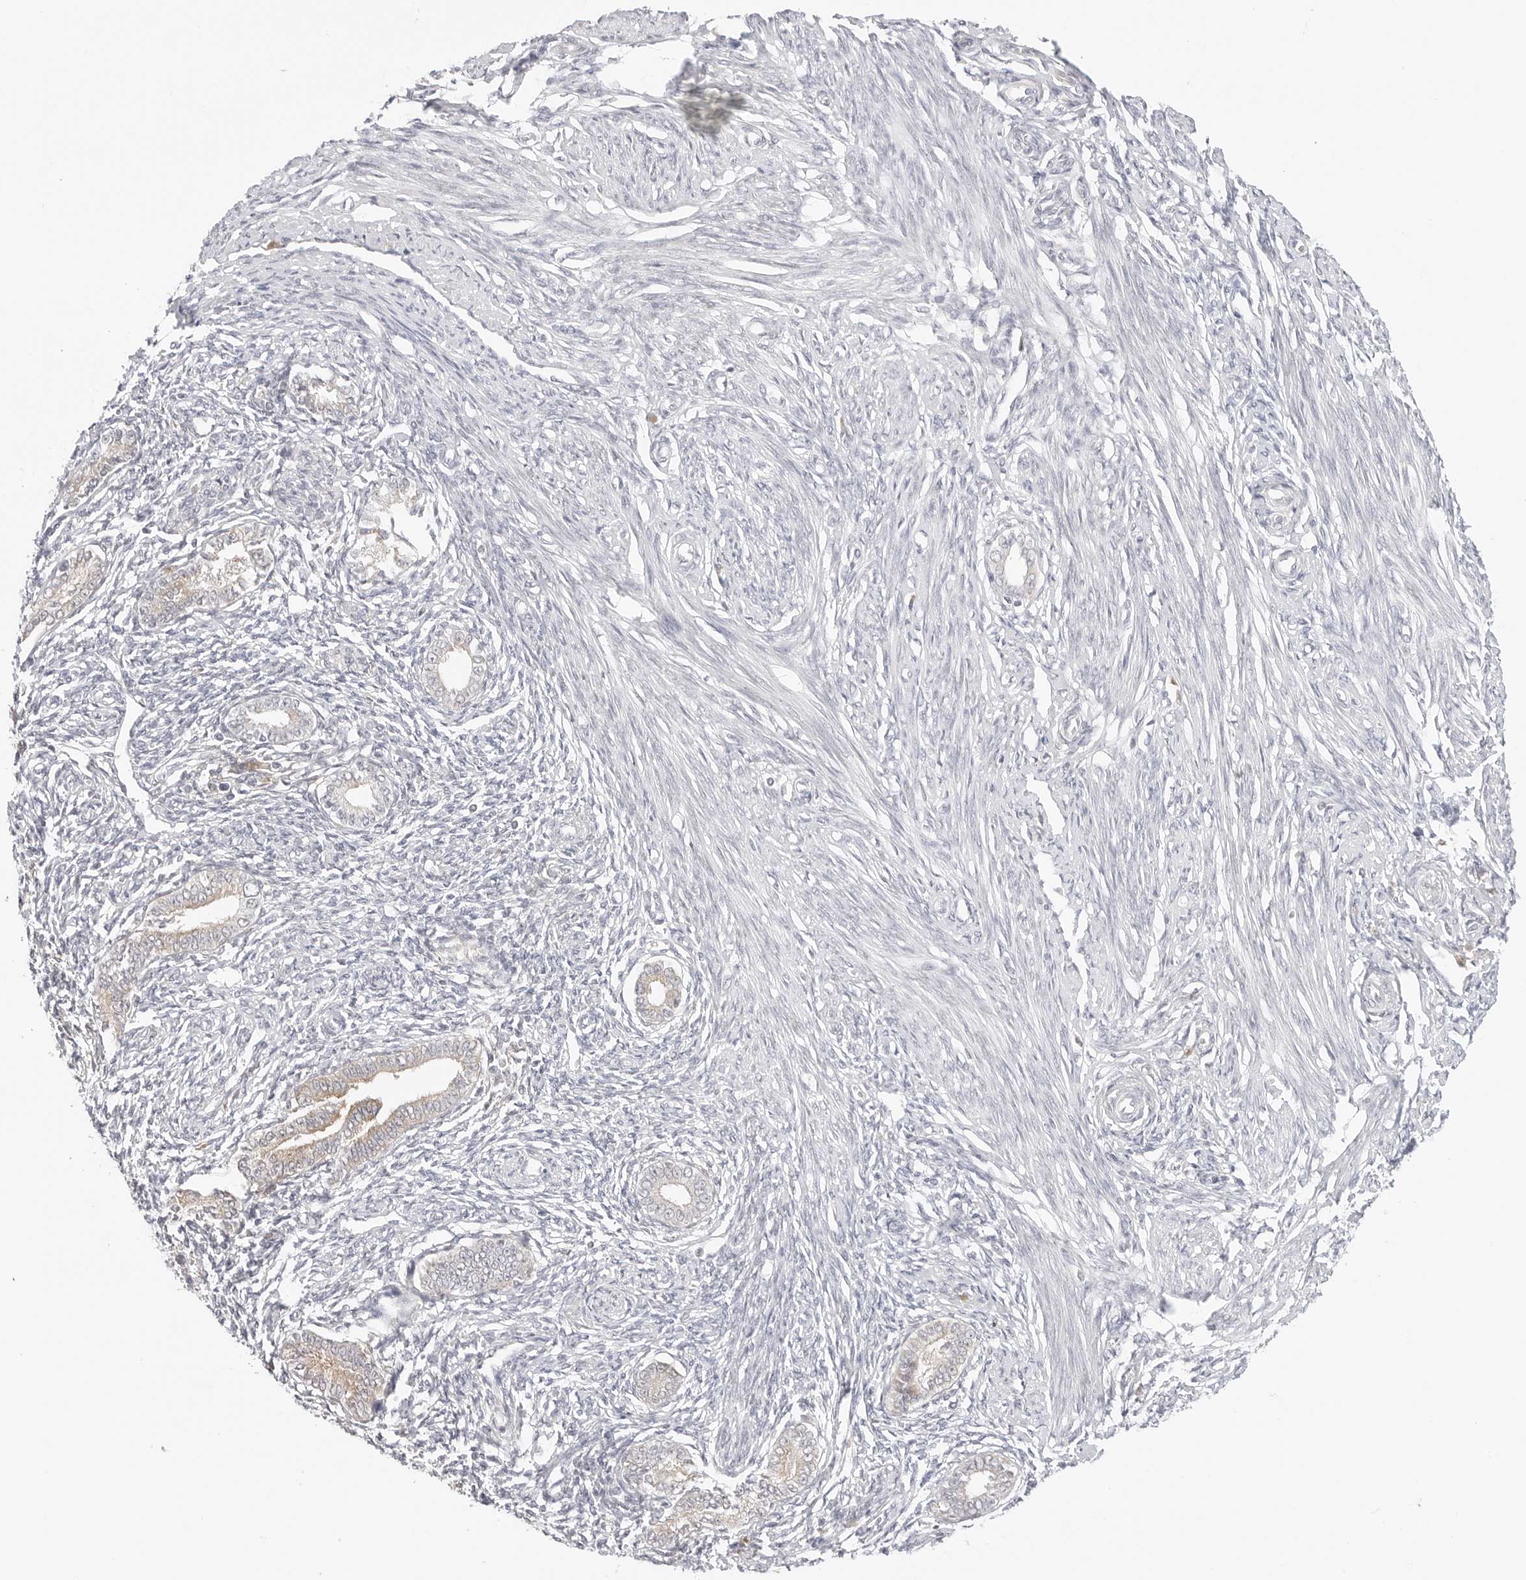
{"staining": {"intensity": "negative", "quantity": "none", "location": "none"}, "tissue": "endometrium", "cell_type": "Cells in endometrial stroma", "image_type": "normal", "snomed": [{"axis": "morphology", "description": "Normal tissue, NOS"}, {"axis": "topography", "description": "Endometrium"}], "caption": "There is no significant expression in cells in endometrial stroma of endometrium.", "gene": "TCP1", "patient": {"sex": "female", "age": 56}}